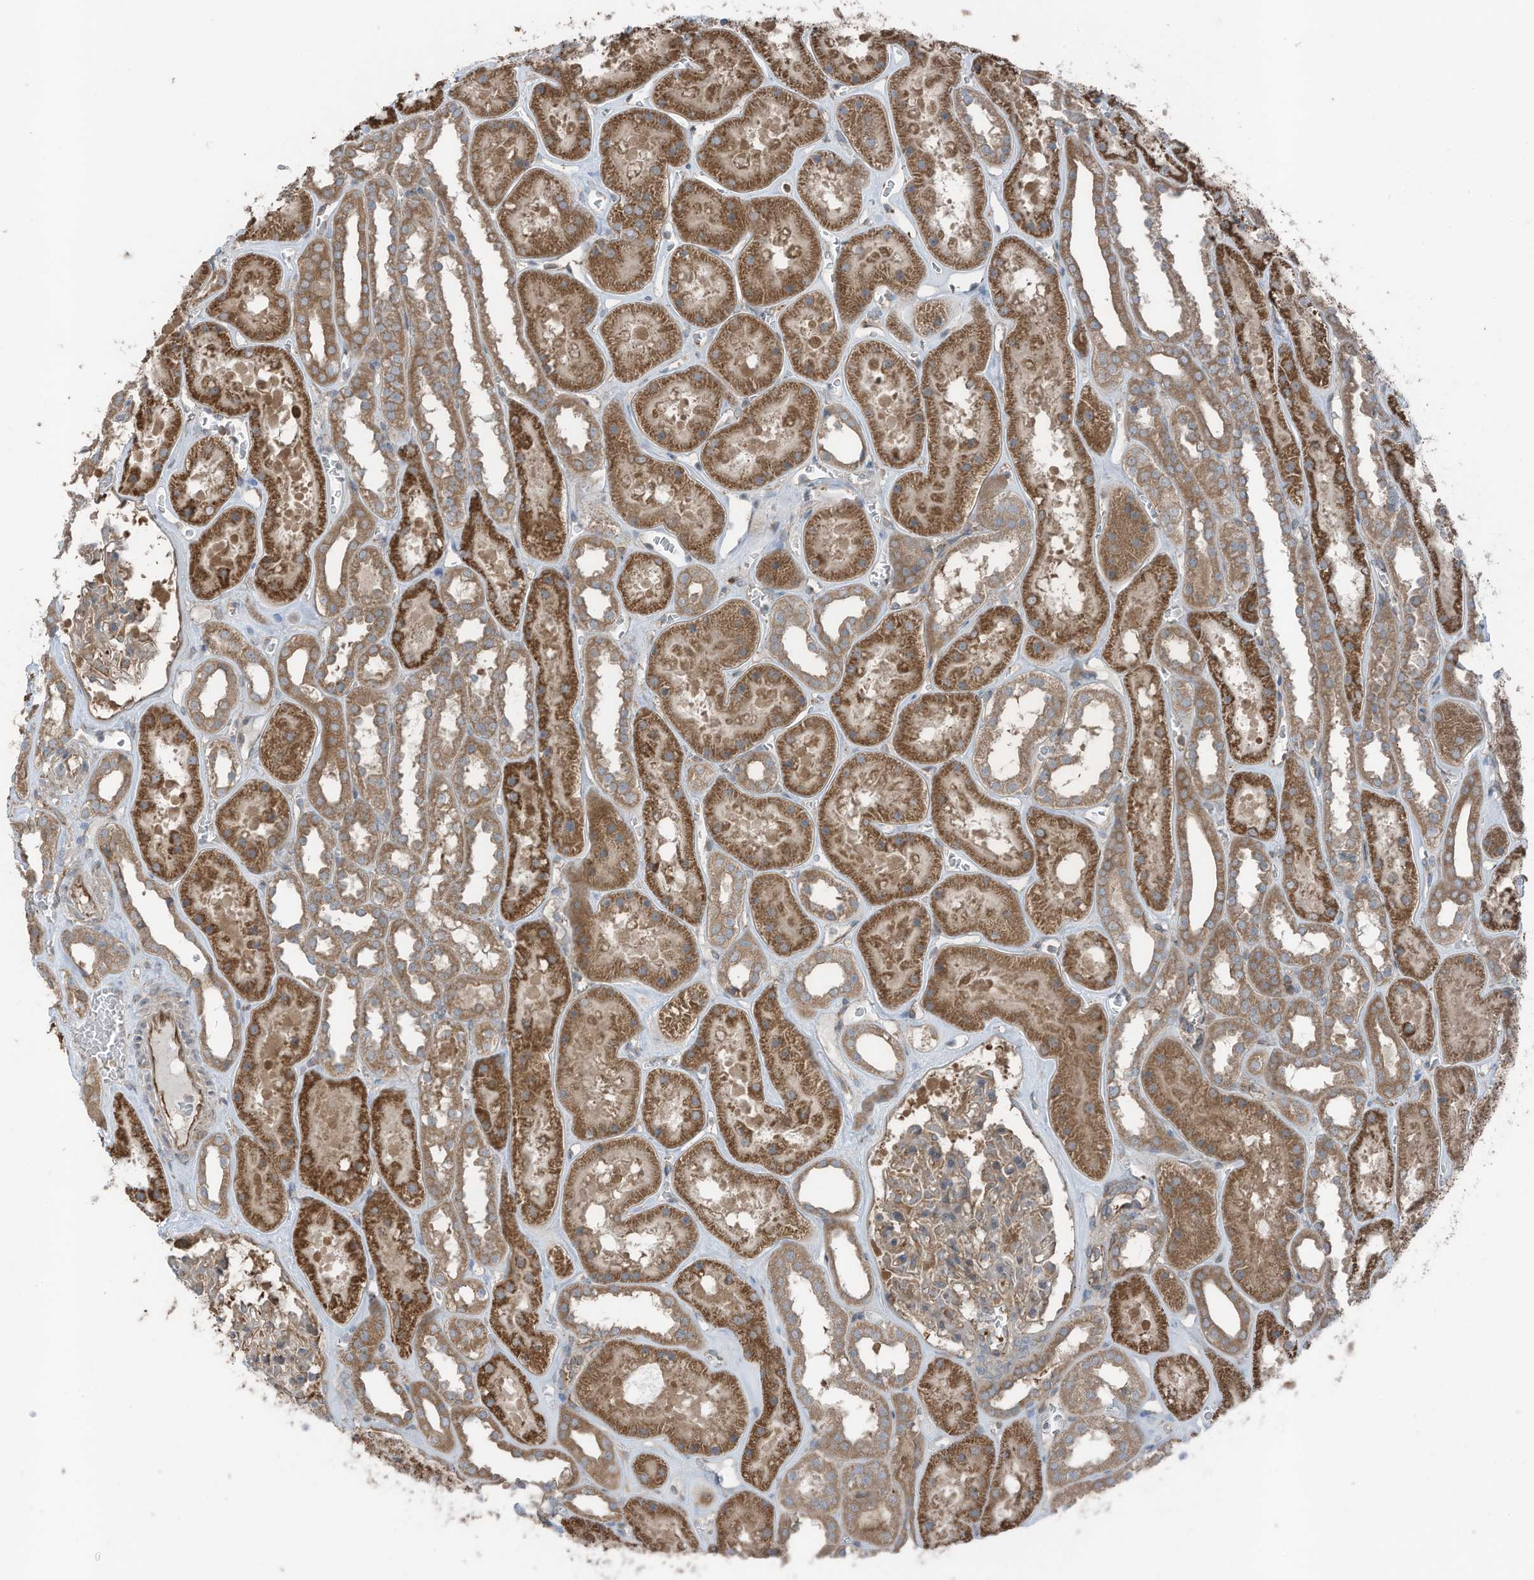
{"staining": {"intensity": "weak", "quantity": "25%-75%", "location": "cytoplasmic/membranous"}, "tissue": "kidney", "cell_type": "Cells in glomeruli", "image_type": "normal", "snomed": [{"axis": "morphology", "description": "Normal tissue, NOS"}, {"axis": "topography", "description": "Kidney"}], "caption": "Unremarkable kidney shows weak cytoplasmic/membranous staining in approximately 25%-75% of cells in glomeruli, visualized by immunohistochemistry. The staining is performed using DAB (3,3'-diaminobenzidine) brown chromogen to label protein expression. The nuclei are counter-stained blue using hematoxylin.", "gene": "TXNDC9", "patient": {"sex": "female", "age": 41}}